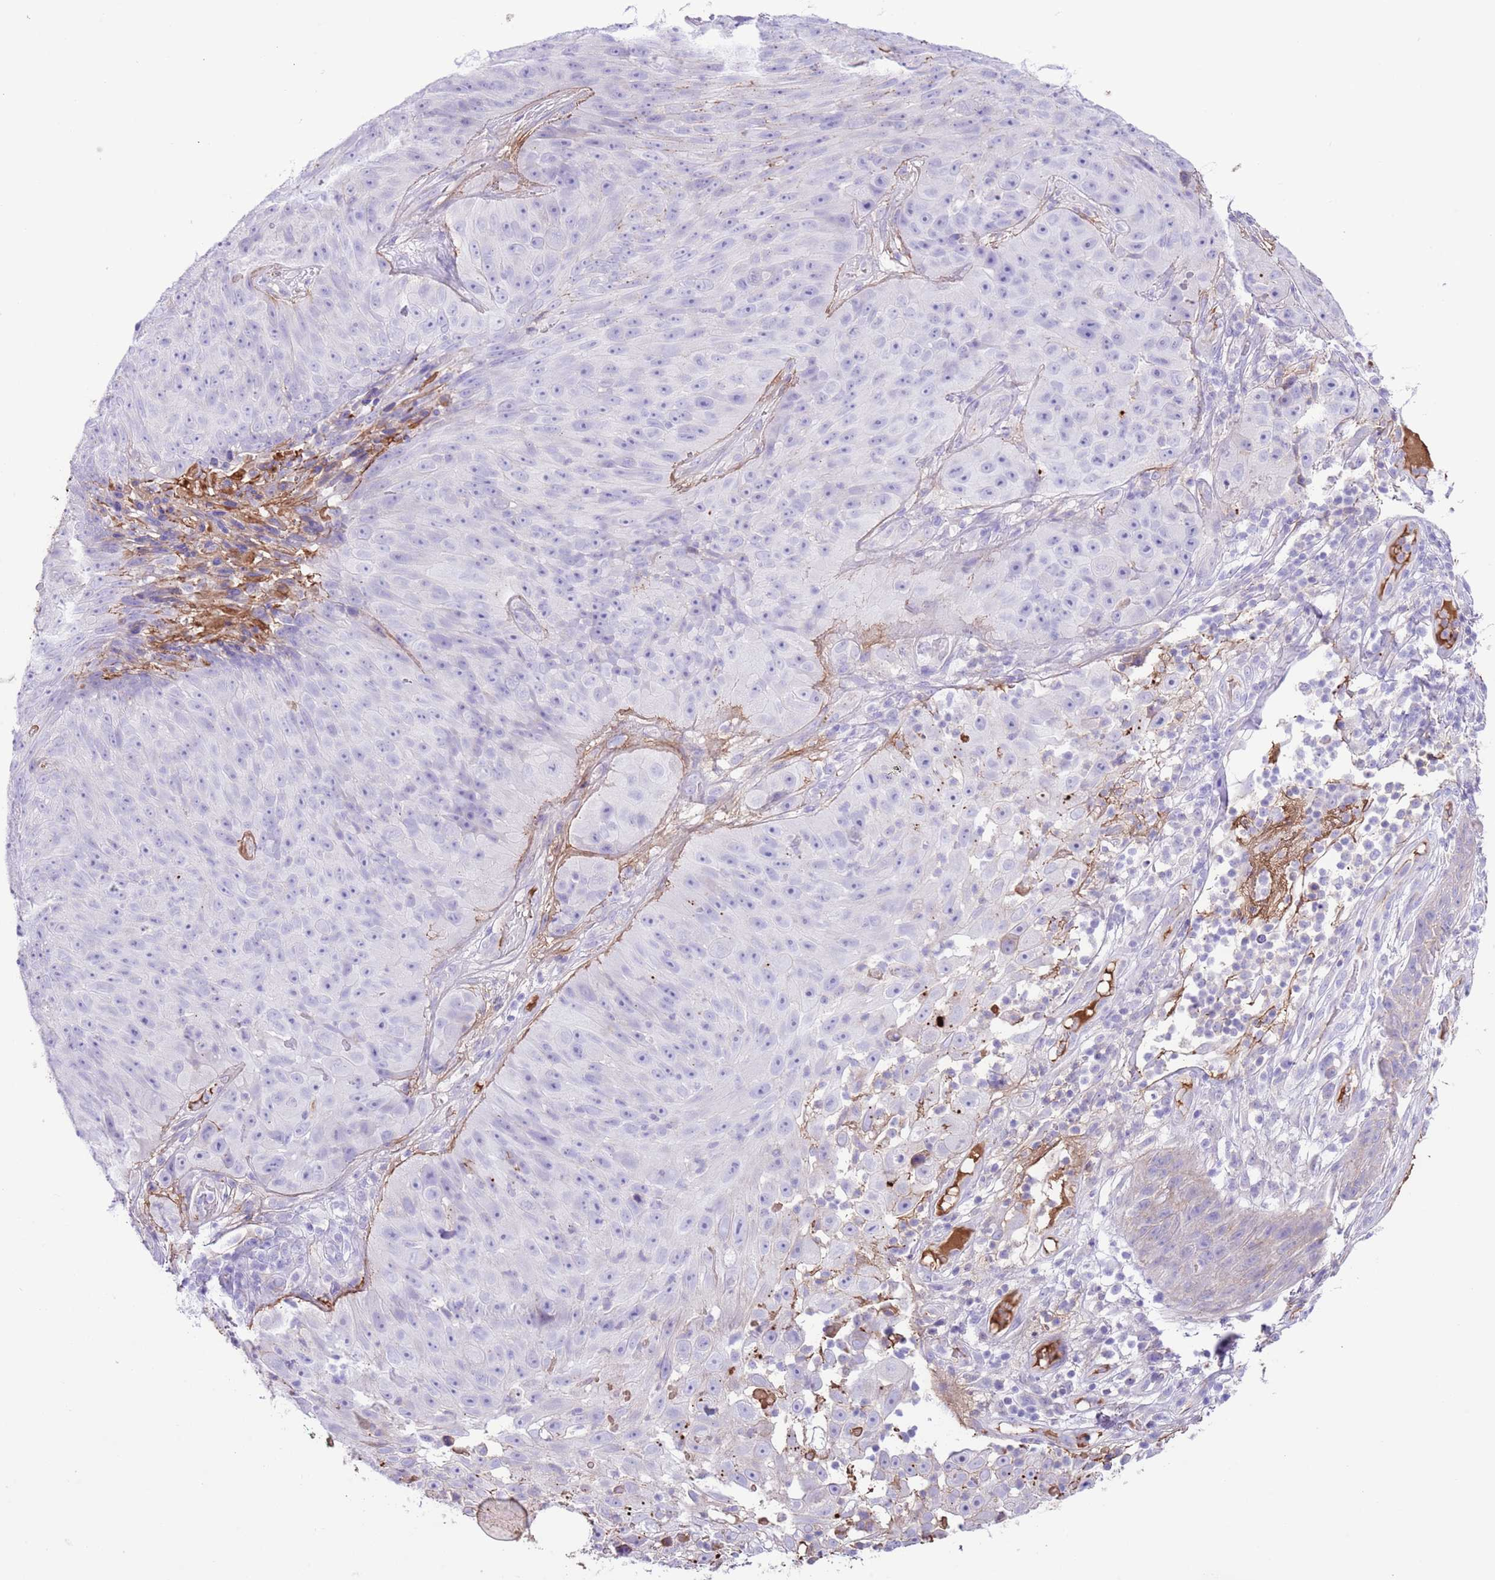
{"staining": {"intensity": "negative", "quantity": "none", "location": "none"}, "tissue": "skin cancer", "cell_type": "Tumor cells", "image_type": "cancer", "snomed": [{"axis": "morphology", "description": "Squamous cell carcinoma, NOS"}, {"axis": "topography", "description": "Skin"}], "caption": "Tumor cells show no significant protein staining in skin cancer (squamous cell carcinoma).", "gene": "IGF1", "patient": {"sex": "female", "age": 87}}